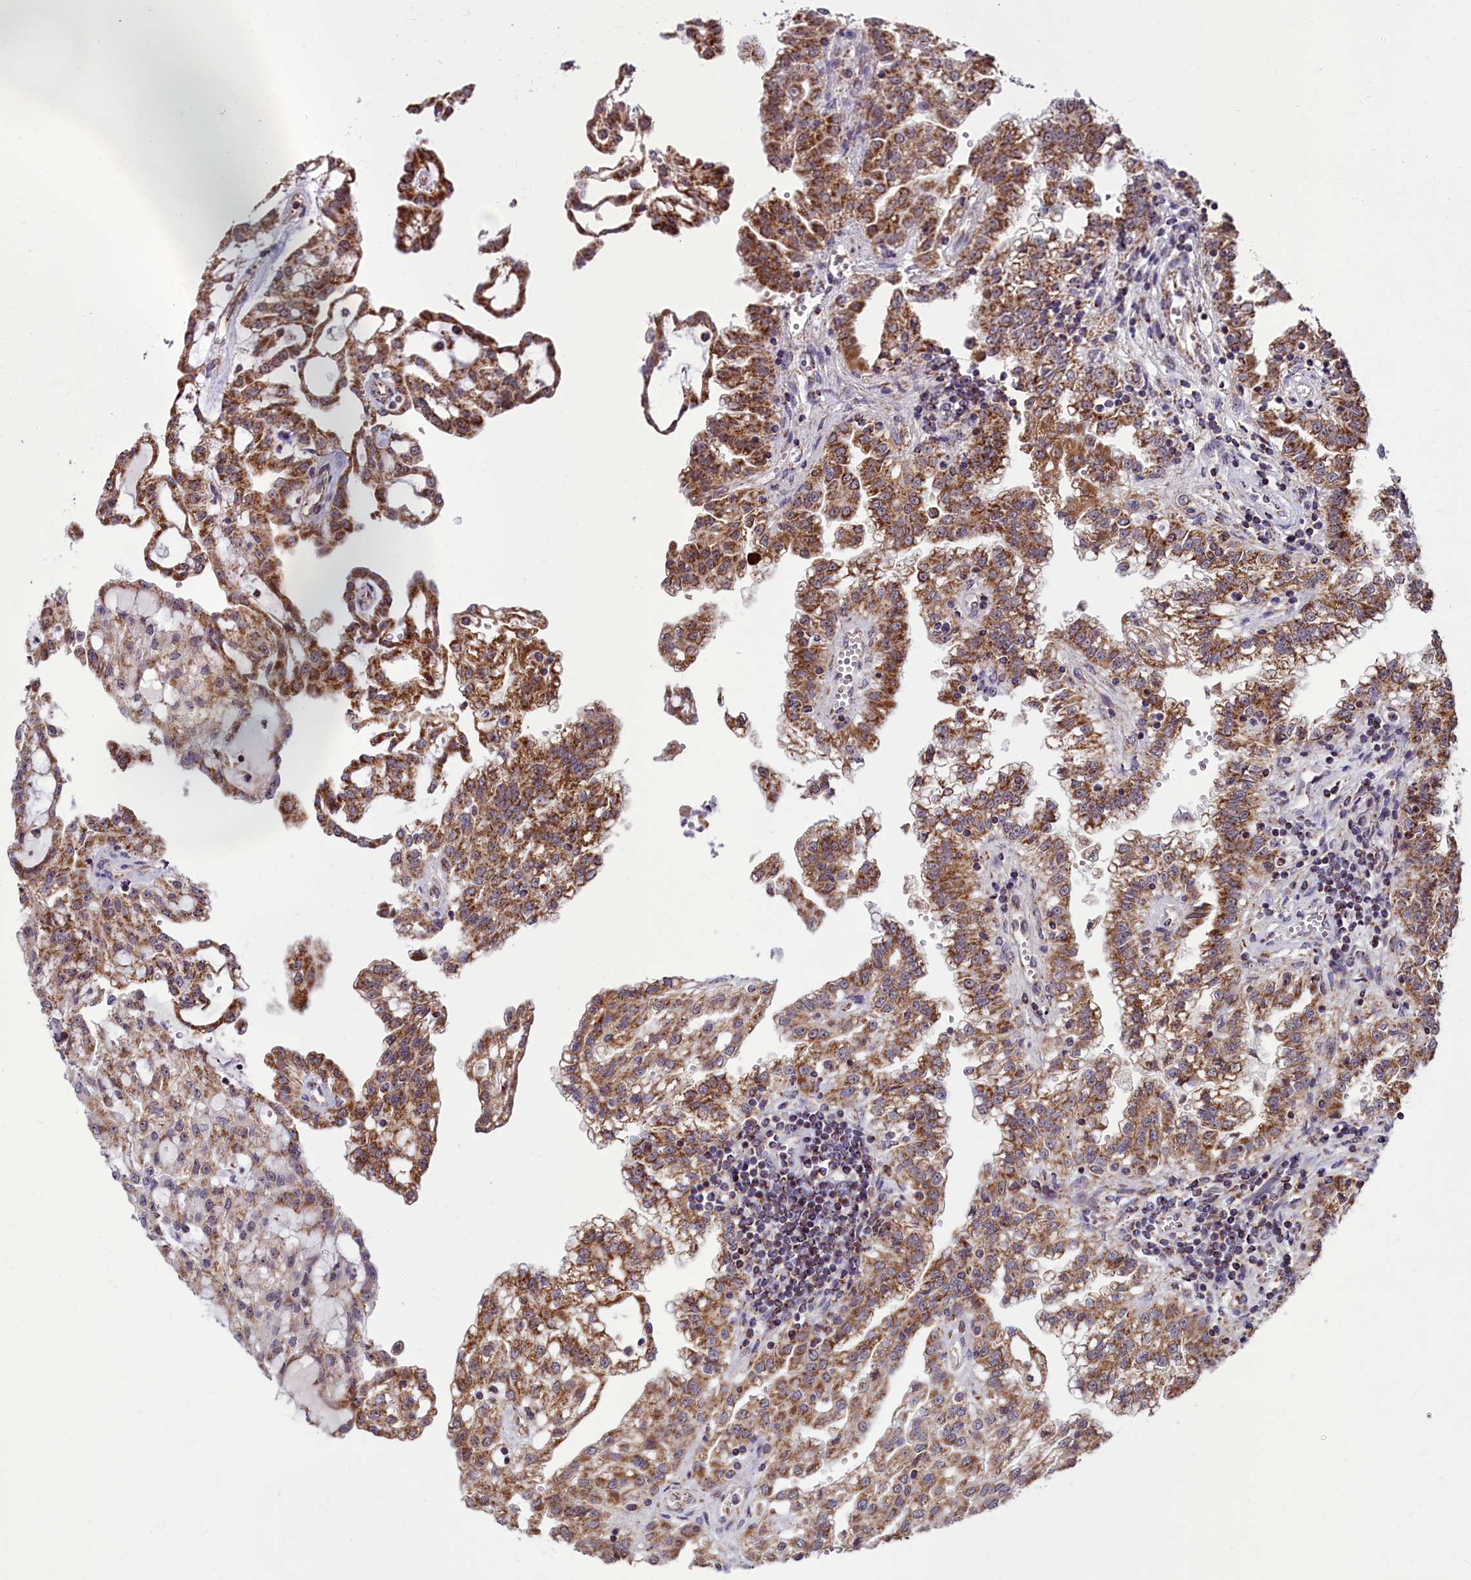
{"staining": {"intensity": "moderate", "quantity": ">75%", "location": "cytoplasmic/membranous"}, "tissue": "renal cancer", "cell_type": "Tumor cells", "image_type": "cancer", "snomed": [{"axis": "morphology", "description": "Adenocarcinoma, NOS"}, {"axis": "topography", "description": "Kidney"}], "caption": "This is an image of immunohistochemistry (IHC) staining of renal cancer (adenocarcinoma), which shows moderate expression in the cytoplasmic/membranous of tumor cells.", "gene": "NDUFS5", "patient": {"sex": "male", "age": 63}}